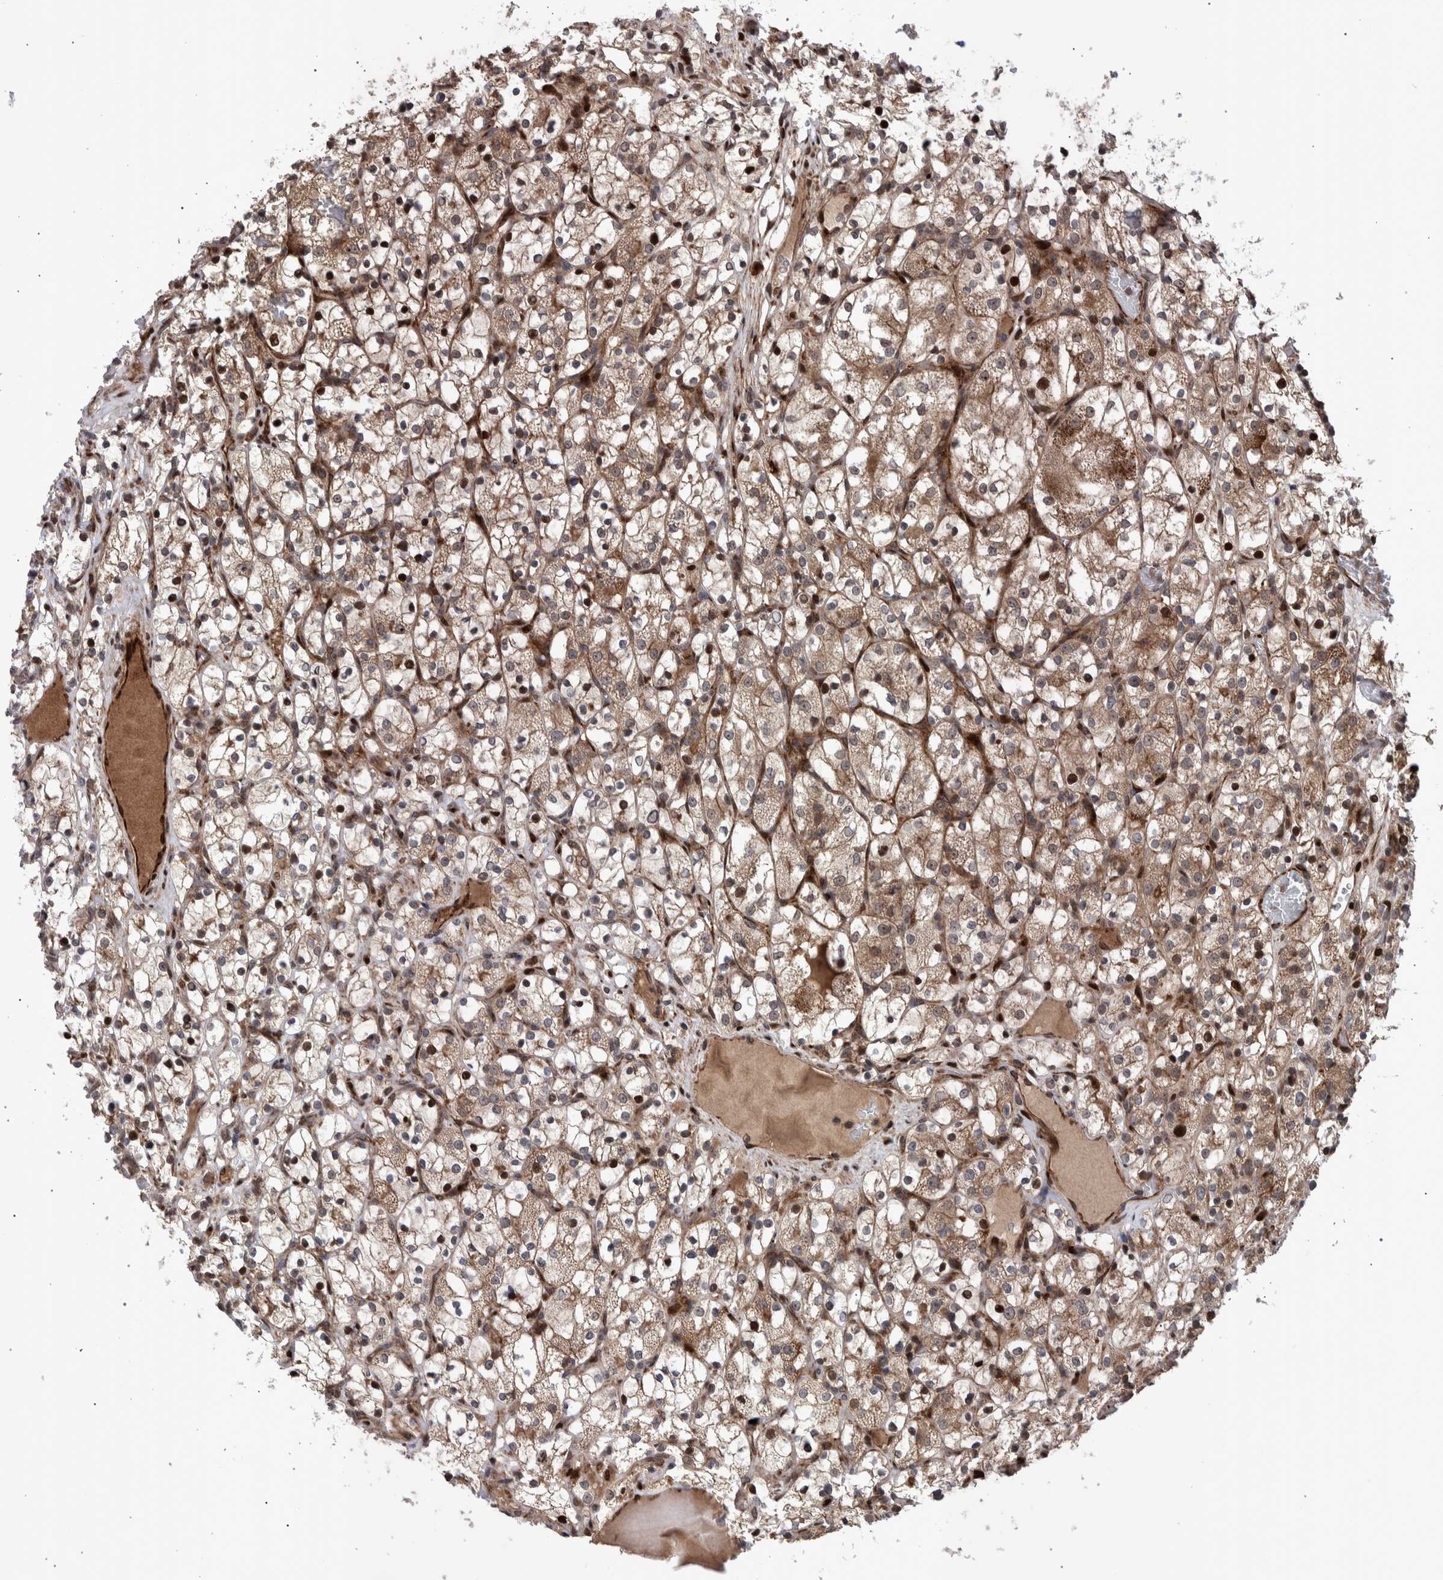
{"staining": {"intensity": "weak", "quantity": ">75%", "location": "cytoplasmic/membranous,nuclear"}, "tissue": "renal cancer", "cell_type": "Tumor cells", "image_type": "cancer", "snomed": [{"axis": "morphology", "description": "Adenocarcinoma, NOS"}, {"axis": "topography", "description": "Kidney"}], "caption": "Renal adenocarcinoma stained with a protein marker reveals weak staining in tumor cells.", "gene": "SHISA6", "patient": {"sex": "female", "age": 69}}